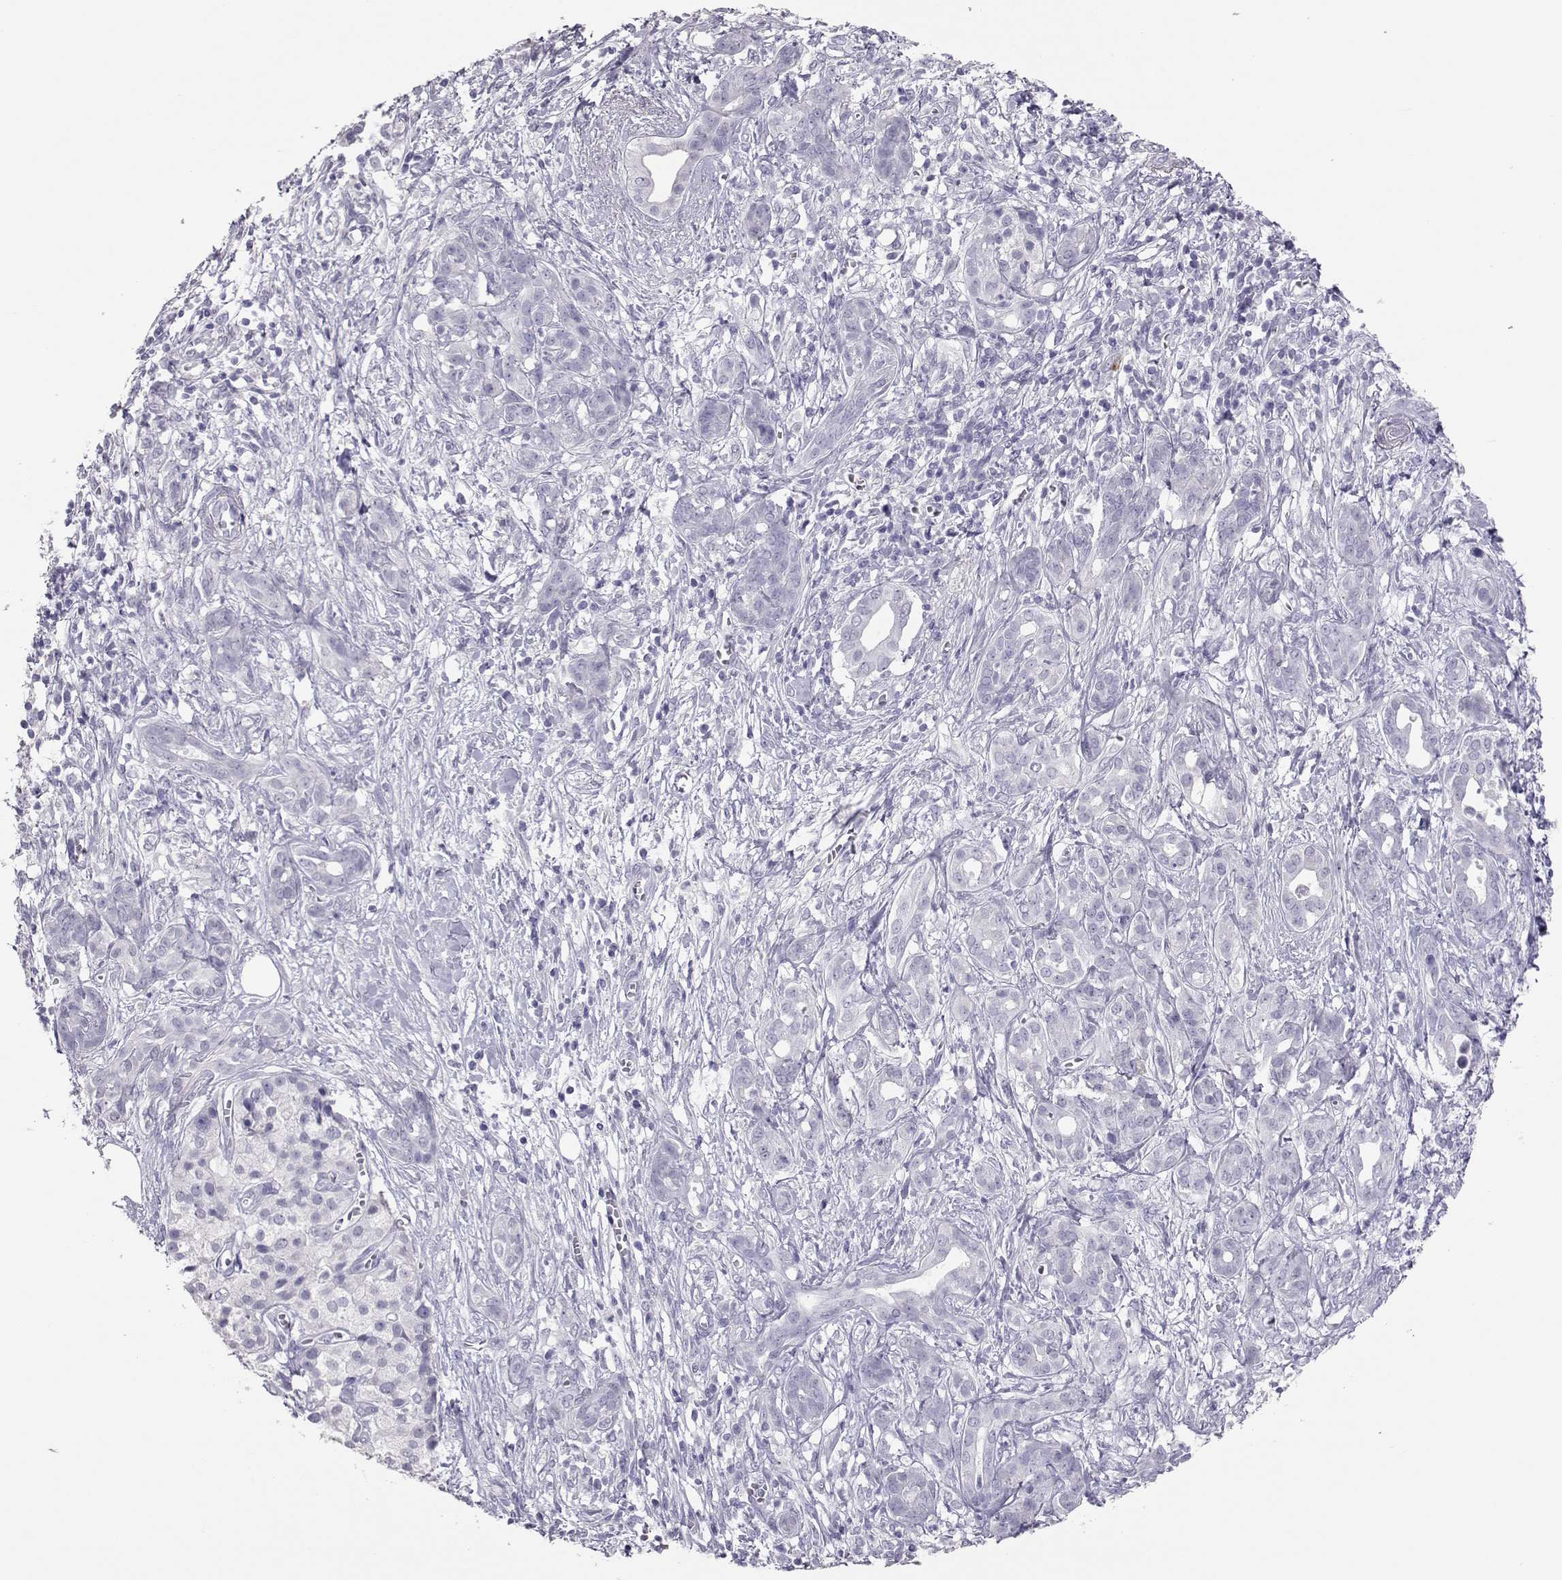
{"staining": {"intensity": "negative", "quantity": "none", "location": "none"}, "tissue": "pancreatic cancer", "cell_type": "Tumor cells", "image_type": "cancer", "snomed": [{"axis": "morphology", "description": "Adenocarcinoma, NOS"}, {"axis": "topography", "description": "Pancreas"}], "caption": "Immunohistochemical staining of adenocarcinoma (pancreatic) demonstrates no significant staining in tumor cells.", "gene": "PMCH", "patient": {"sex": "male", "age": 61}}